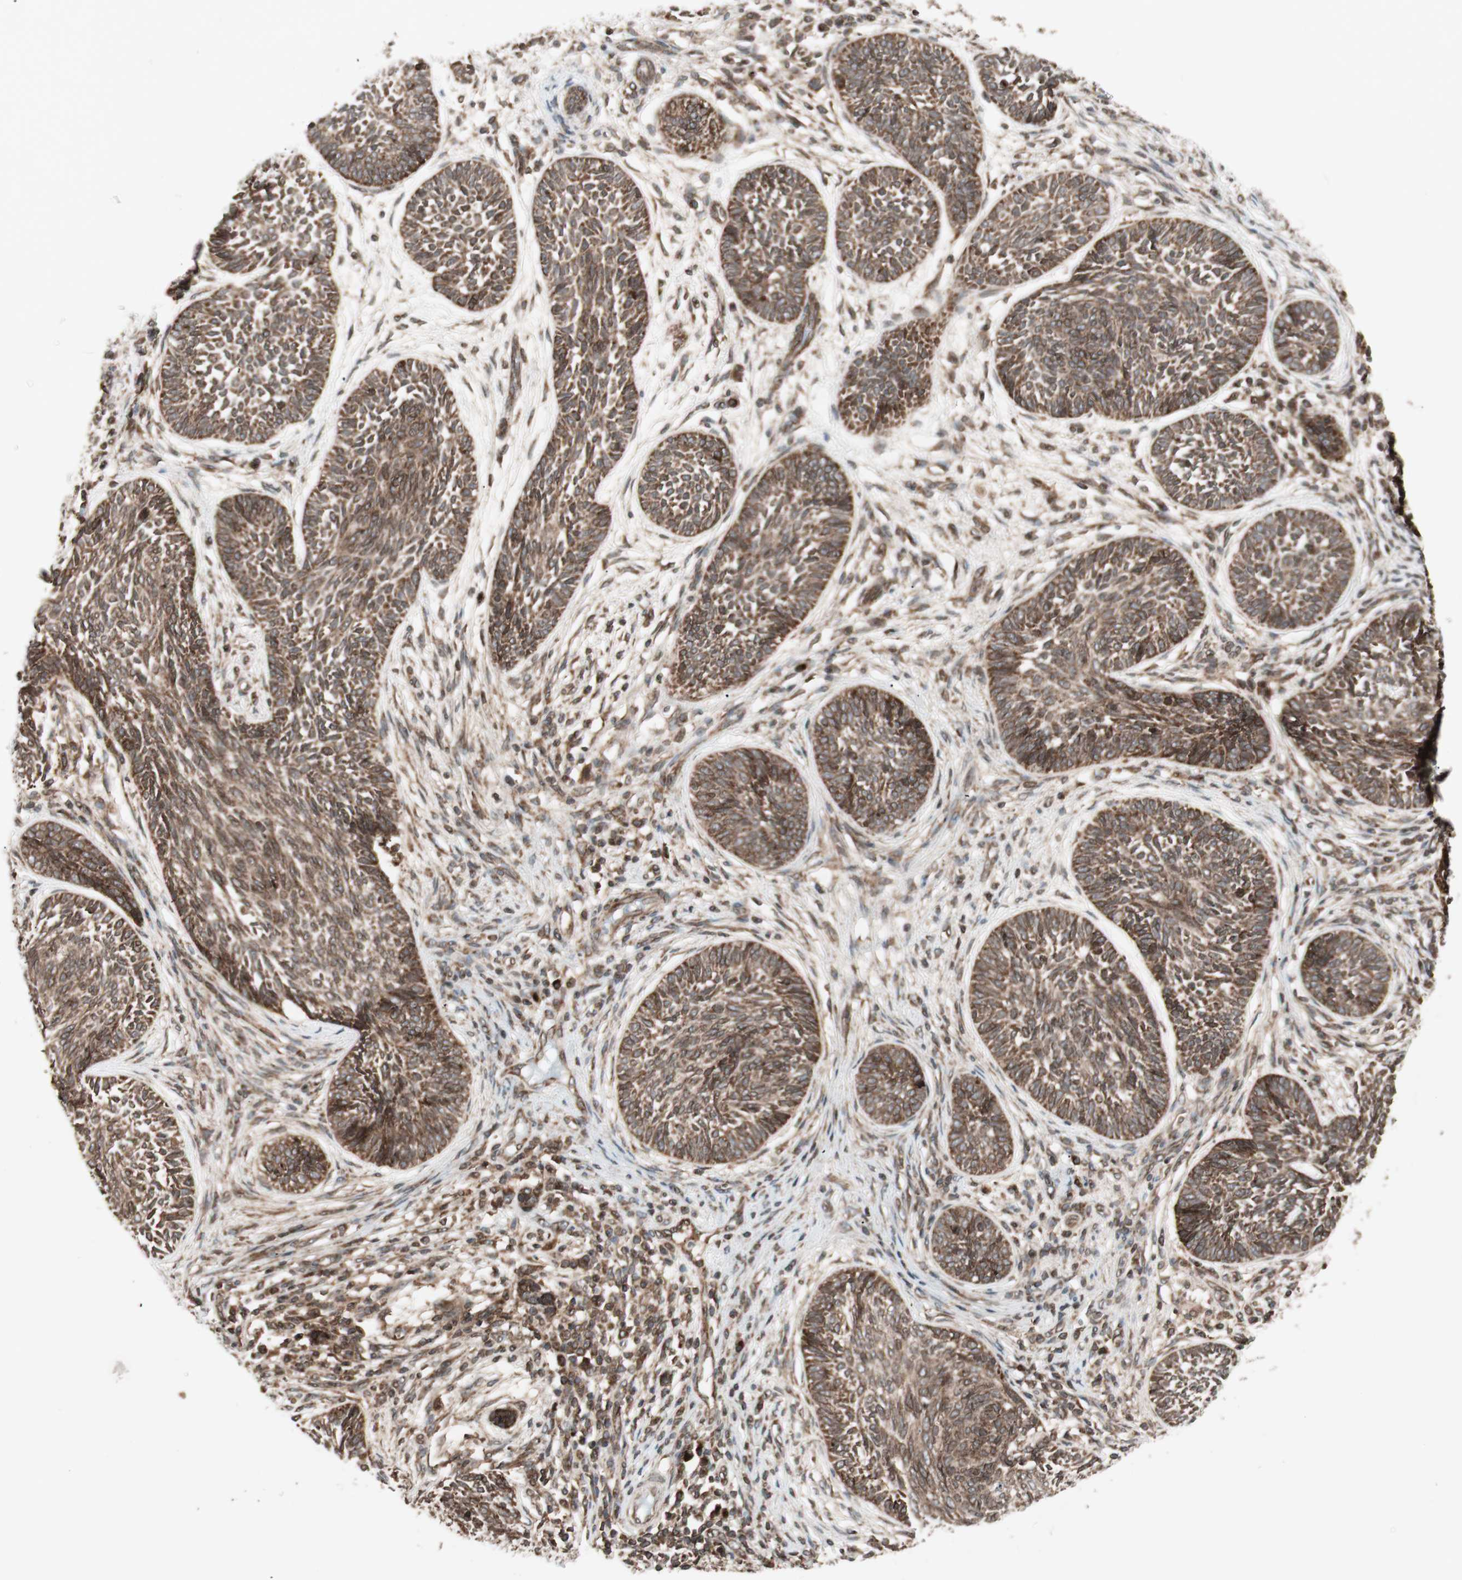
{"staining": {"intensity": "strong", "quantity": ">75%", "location": "cytoplasmic/membranous"}, "tissue": "skin cancer", "cell_type": "Tumor cells", "image_type": "cancer", "snomed": [{"axis": "morphology", "description": "Papilloma, NOS"}, {"axis": "morphology", "description": "Basal cell carcinoma"}, {"axis": "topography", "description": "Skin"}], "caption": "Immunohistochemical staining of skin cancer reveals strong cytoplasmic/membranous protein positivity in approximately >75% of tumor cells.", "gene": "NUP62", "patient": {"sex": "male", "age": 87}}